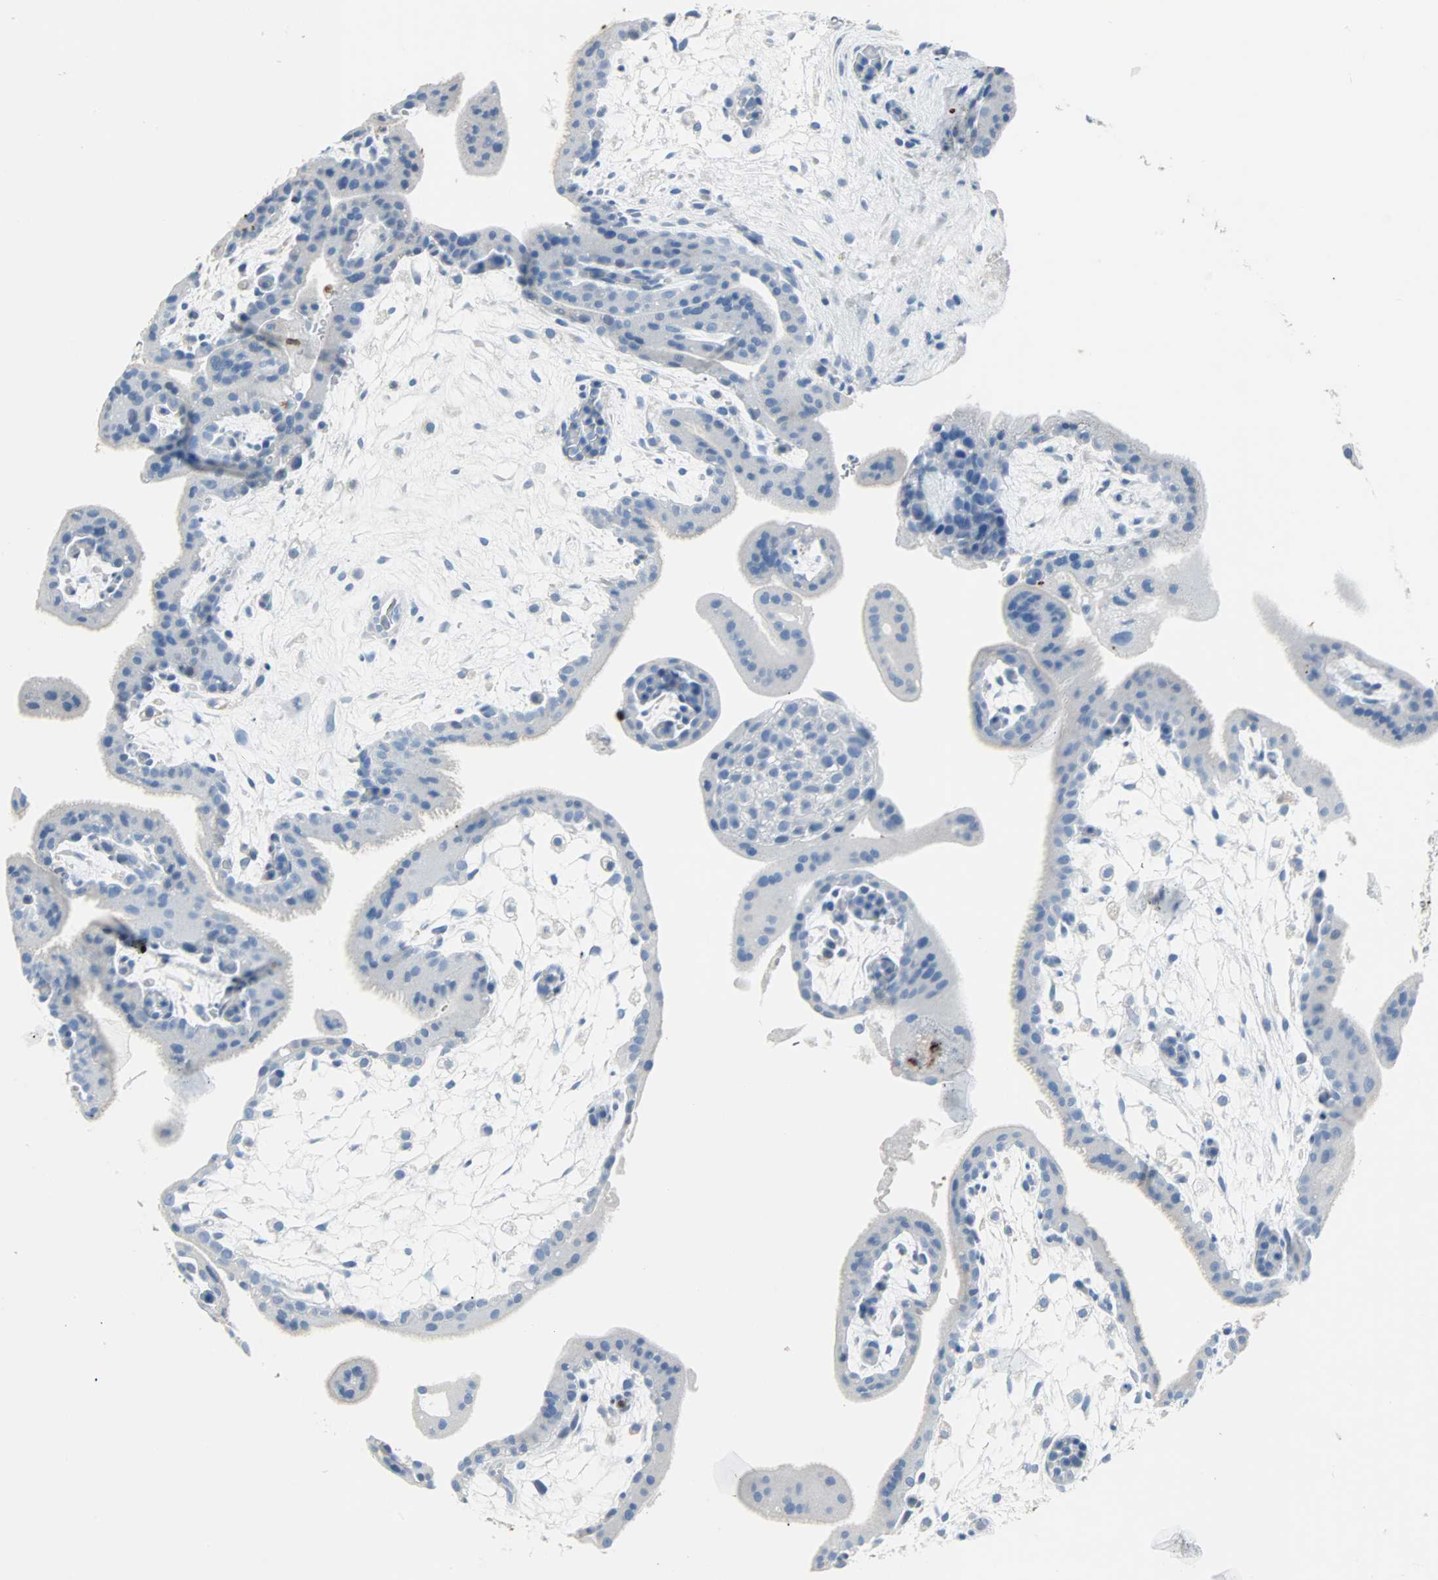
{"staining": {"intensity": "negative", "quantity": "none", "location": "none"}, "tissue": "placenta", "cell_type": "Decidual cells", "image_type": "normal", "snomed": [{"axis": "morphology", "description": "Normal tissue, NOS"}, {"axis": "topography", "description": "Placenta"}], "caption": "High power microscopy image of an immunohistochemistry (IHC) micrograph of benign placenta, revealing no significant positivity in decidual cells.", "gene": "CLEC4A", "patient": {"sex": "female", "age": 35}}